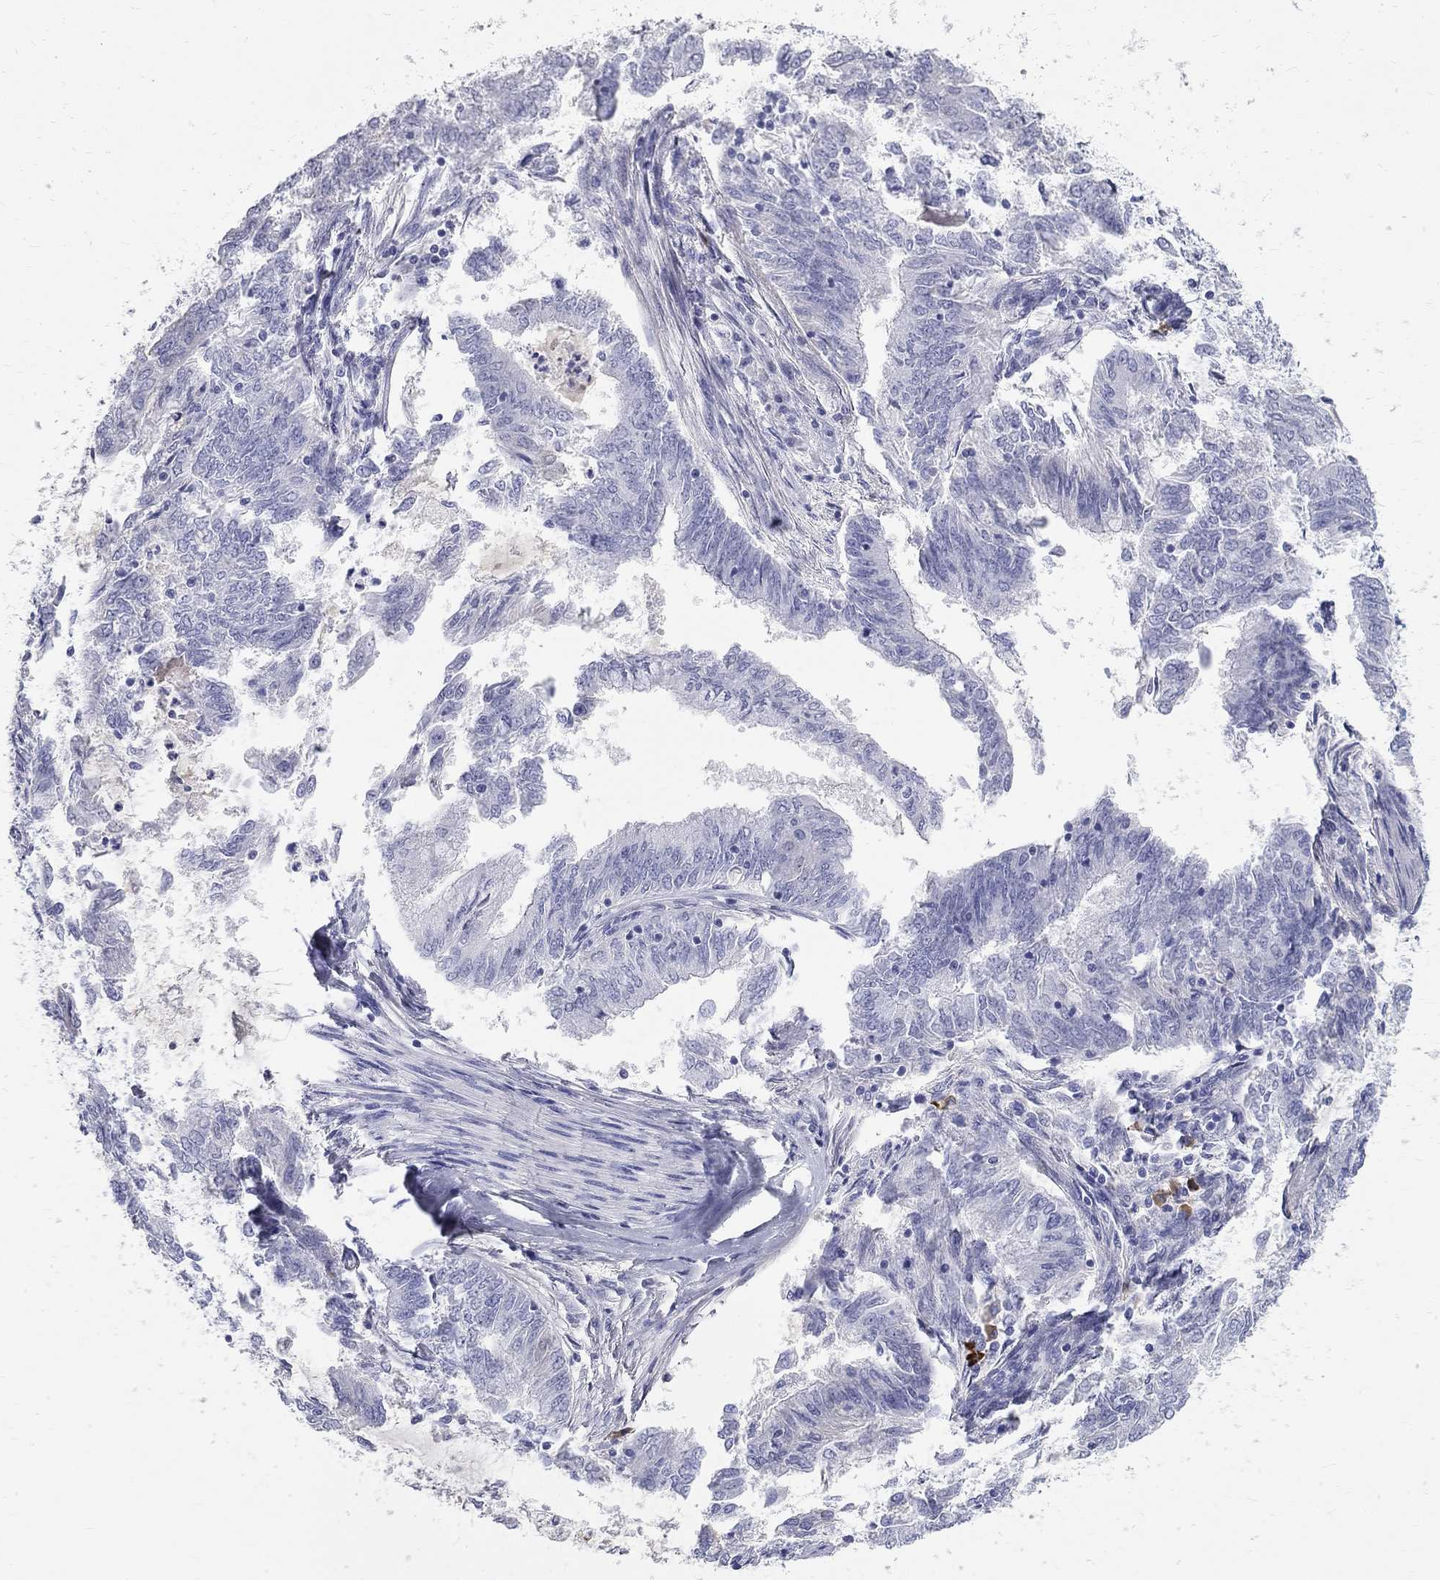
{"staining": {"intensity": "negative", "quantity": "none", "location": "none"}, "tissue": "endometrial cancer", "cell_type": "Tumor cells", "image_type": "cancer", "snomed": [{"axis": "morphology", "description": "Adenocarcinoma, NOS"}, {"axis": "topography", "description": "Endometrium"}], "caption": "This is an IHC image of adenocarcinoma (endometrial). There is no positivity in tumor cells.", "gene": "PHOX2B", "patient": {"sex": "female", "age": 62}}